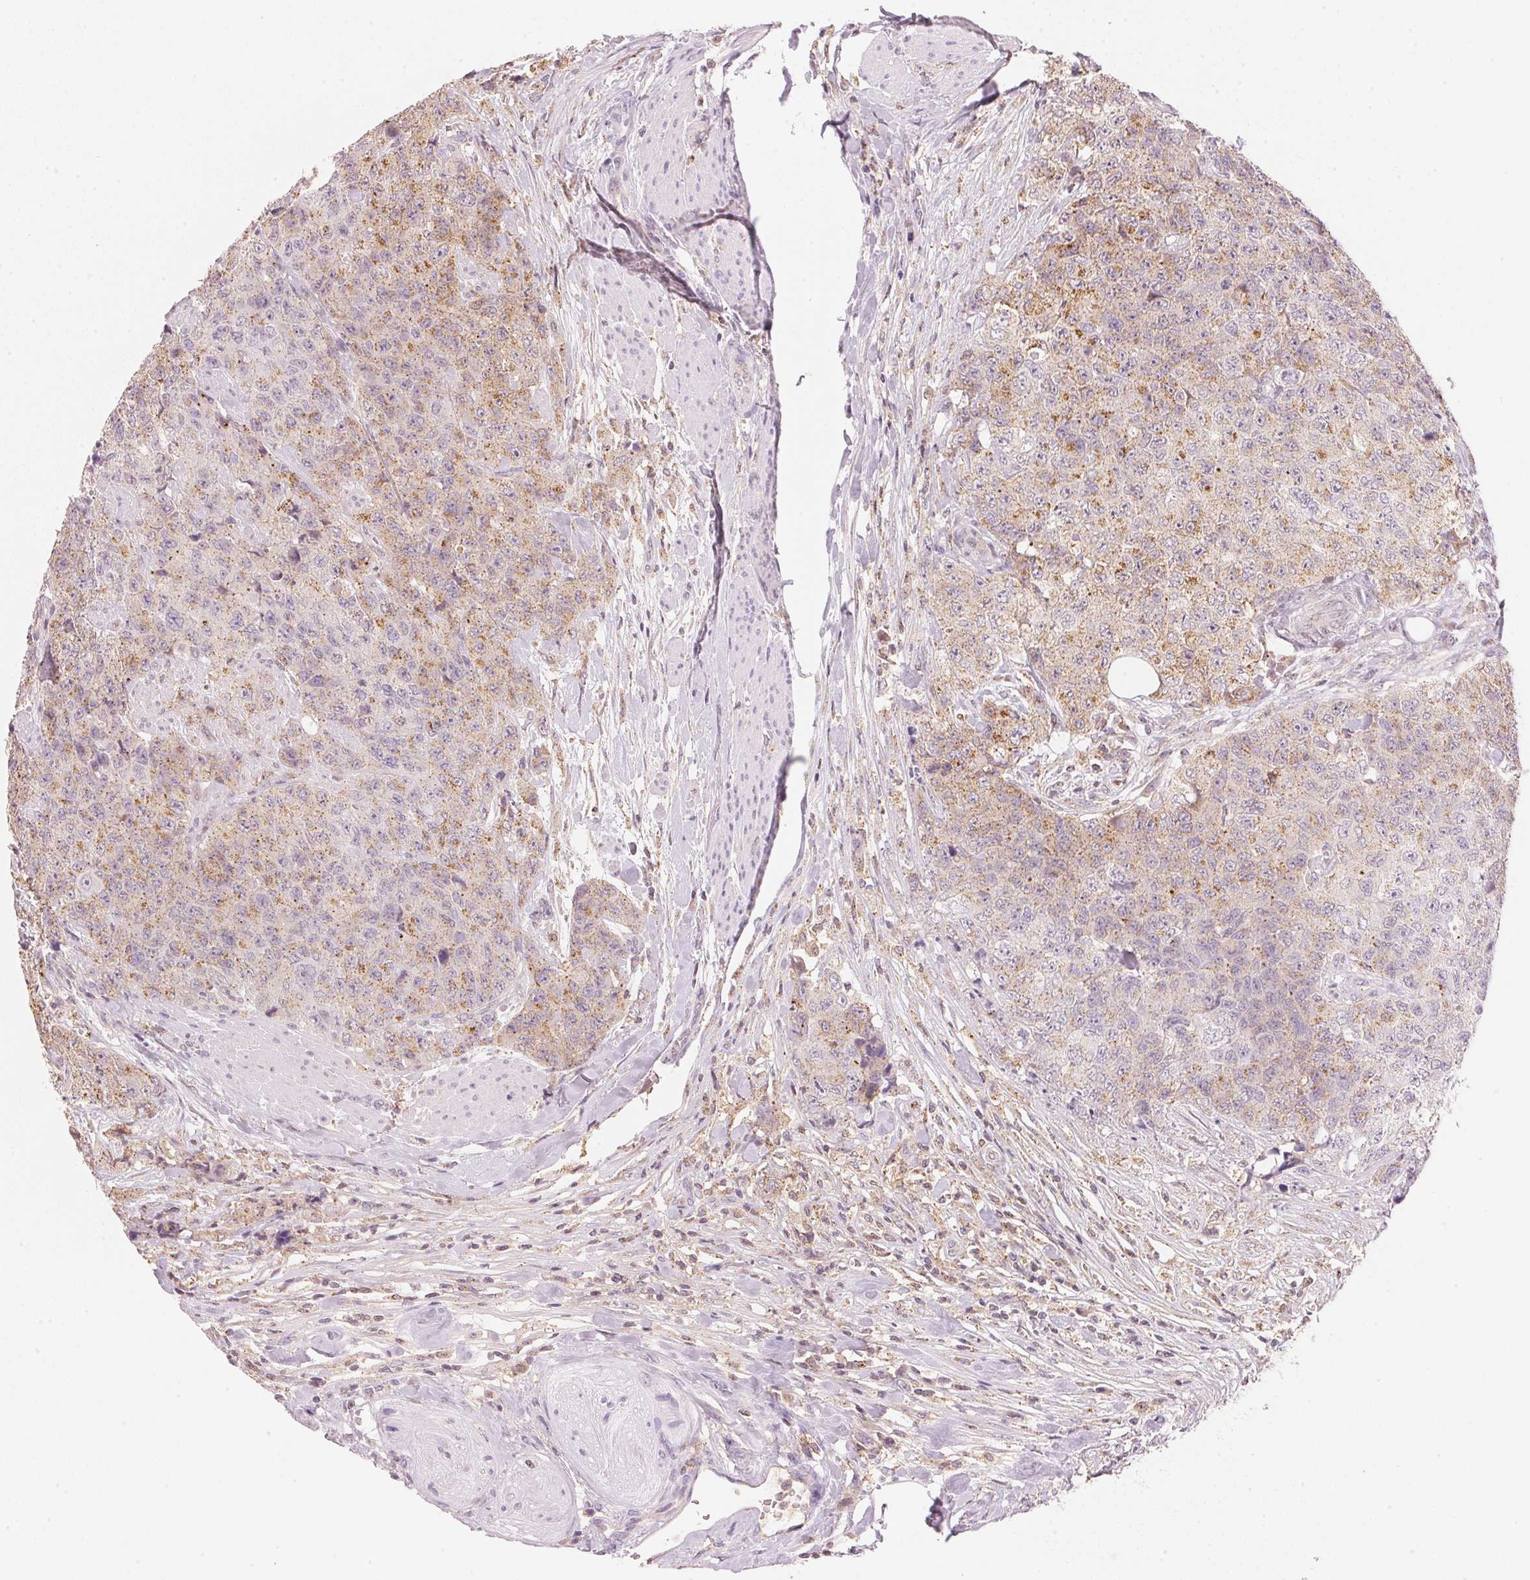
{"staining": {"intensity": "moderate", "quantity": "25%-75%", "location": "cytoplasmic/membranous"}, "tissue": "urothelial cancer", "cell_type": "Tumor cells", "image_type": "cancer", "snomed": [{"axis": "morphology", "description": "Urothelial carcinoma, High grade"}, {"axis": "topography", "description": "Urinary bladder"}], "caption": "DAB (3,3'-diaminobenzidine) immunohistochemical staining of human urothelial cancer reveals moderate cytoplasmic/membranous protein expression in approximately 25%-75% of tumor cells.", "gene": "HOXB13", "patient": {"sex": "female", "age": 78}}